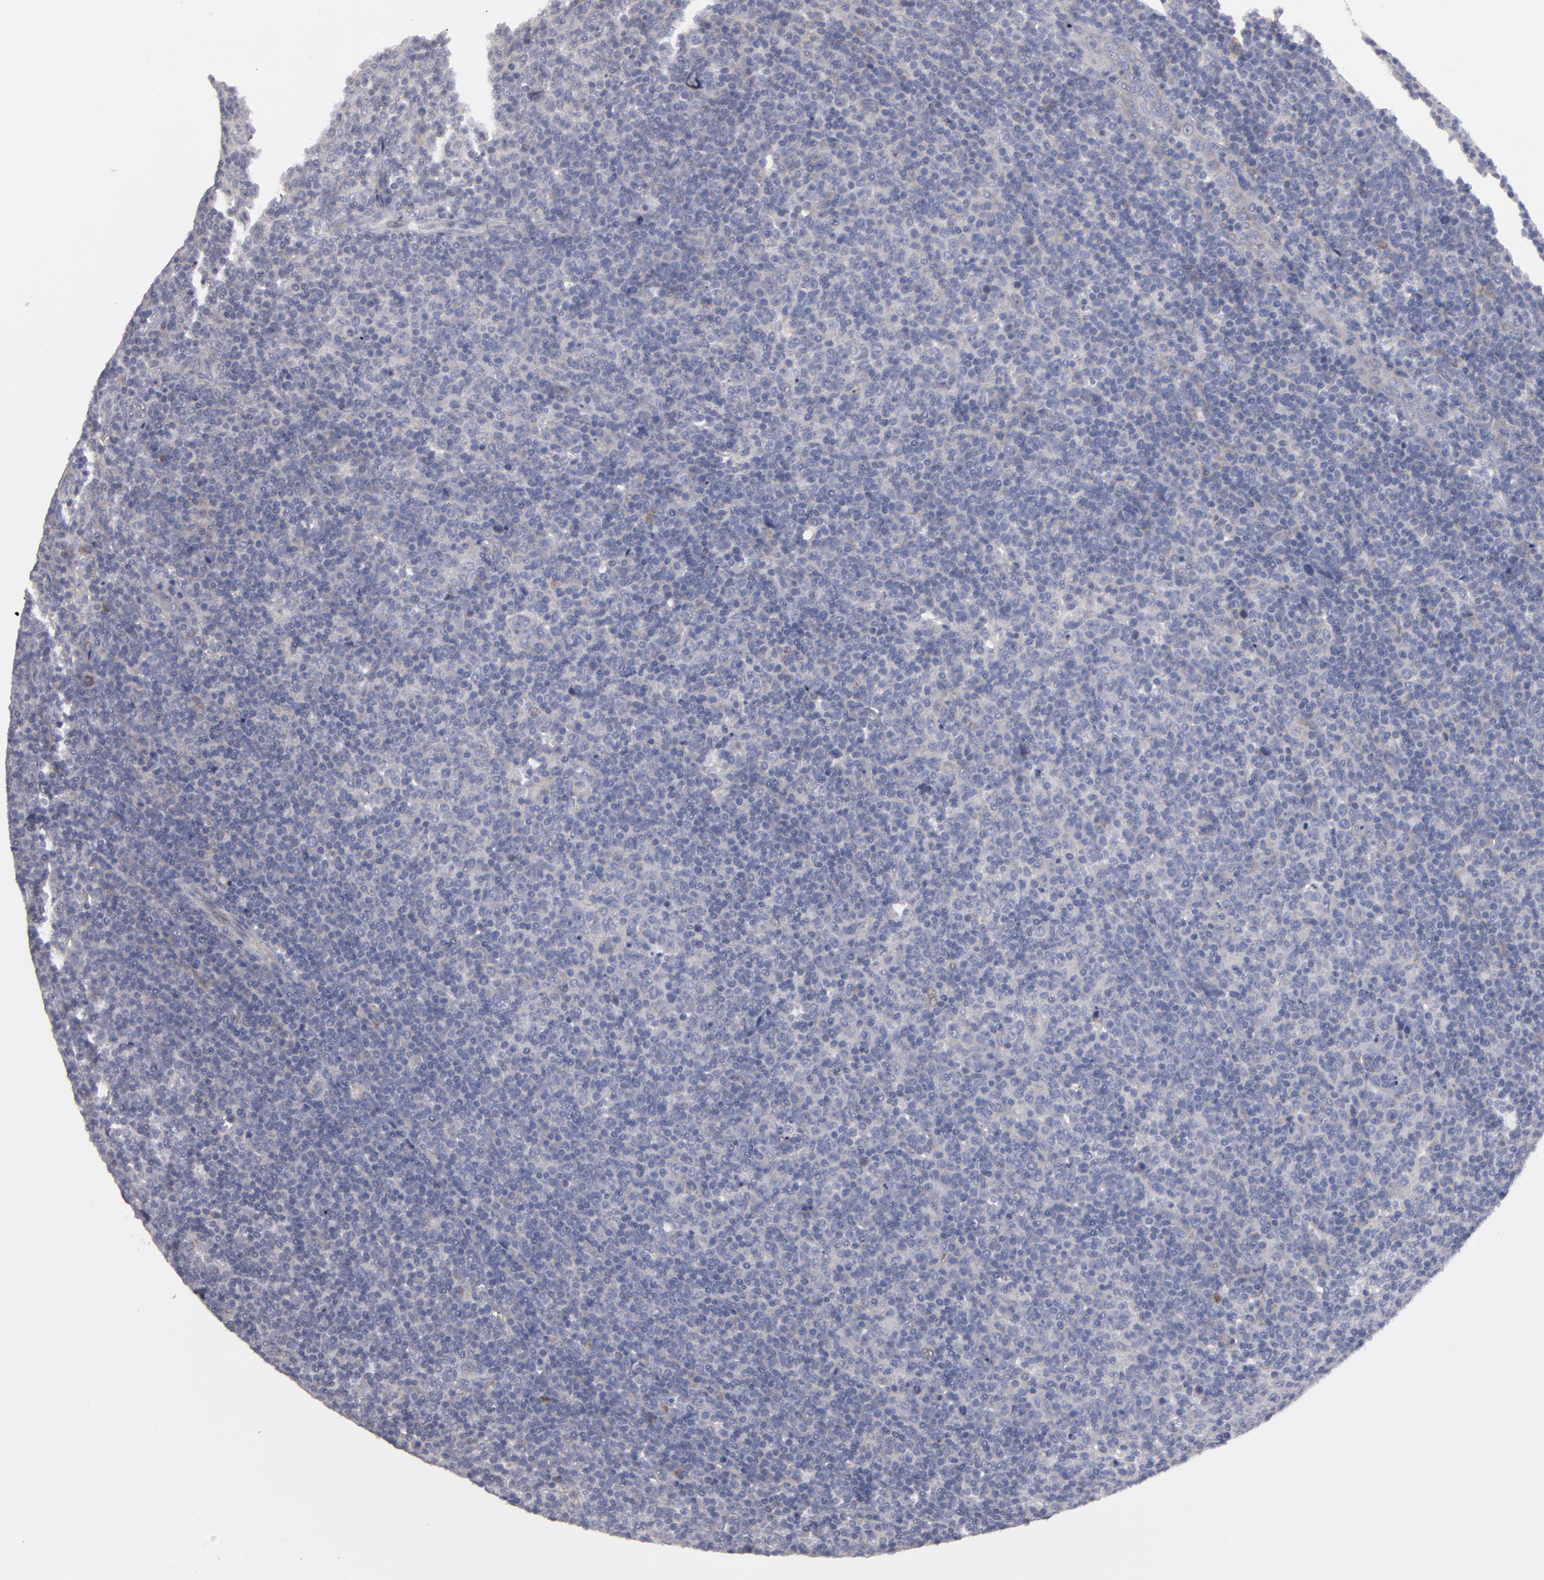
{"staining": {"intensity": "negative", "quantity": "none", "location": "none"}, "tissue": "lymphoma", "cell_type": "Tumor cells", "image_type": "cancer", "snomed": [{"axis": "morphology", "description": "Malignant lymphoma, non-Hodgkin's type, Low grade"}, {"axis": "topography", "description": "Lymph node"}], "caption": "Micrograph shows no significant protein positivity in tumor cells of low-grade malignant lymphoma, non-Hodgkin's type. (DAB (3,3'-diaminobenzidine) IHC visualized using brightfield microscopy, high magnification).", "gene": "CCDC80", "patient": {"sex": "male", "age": 70}}